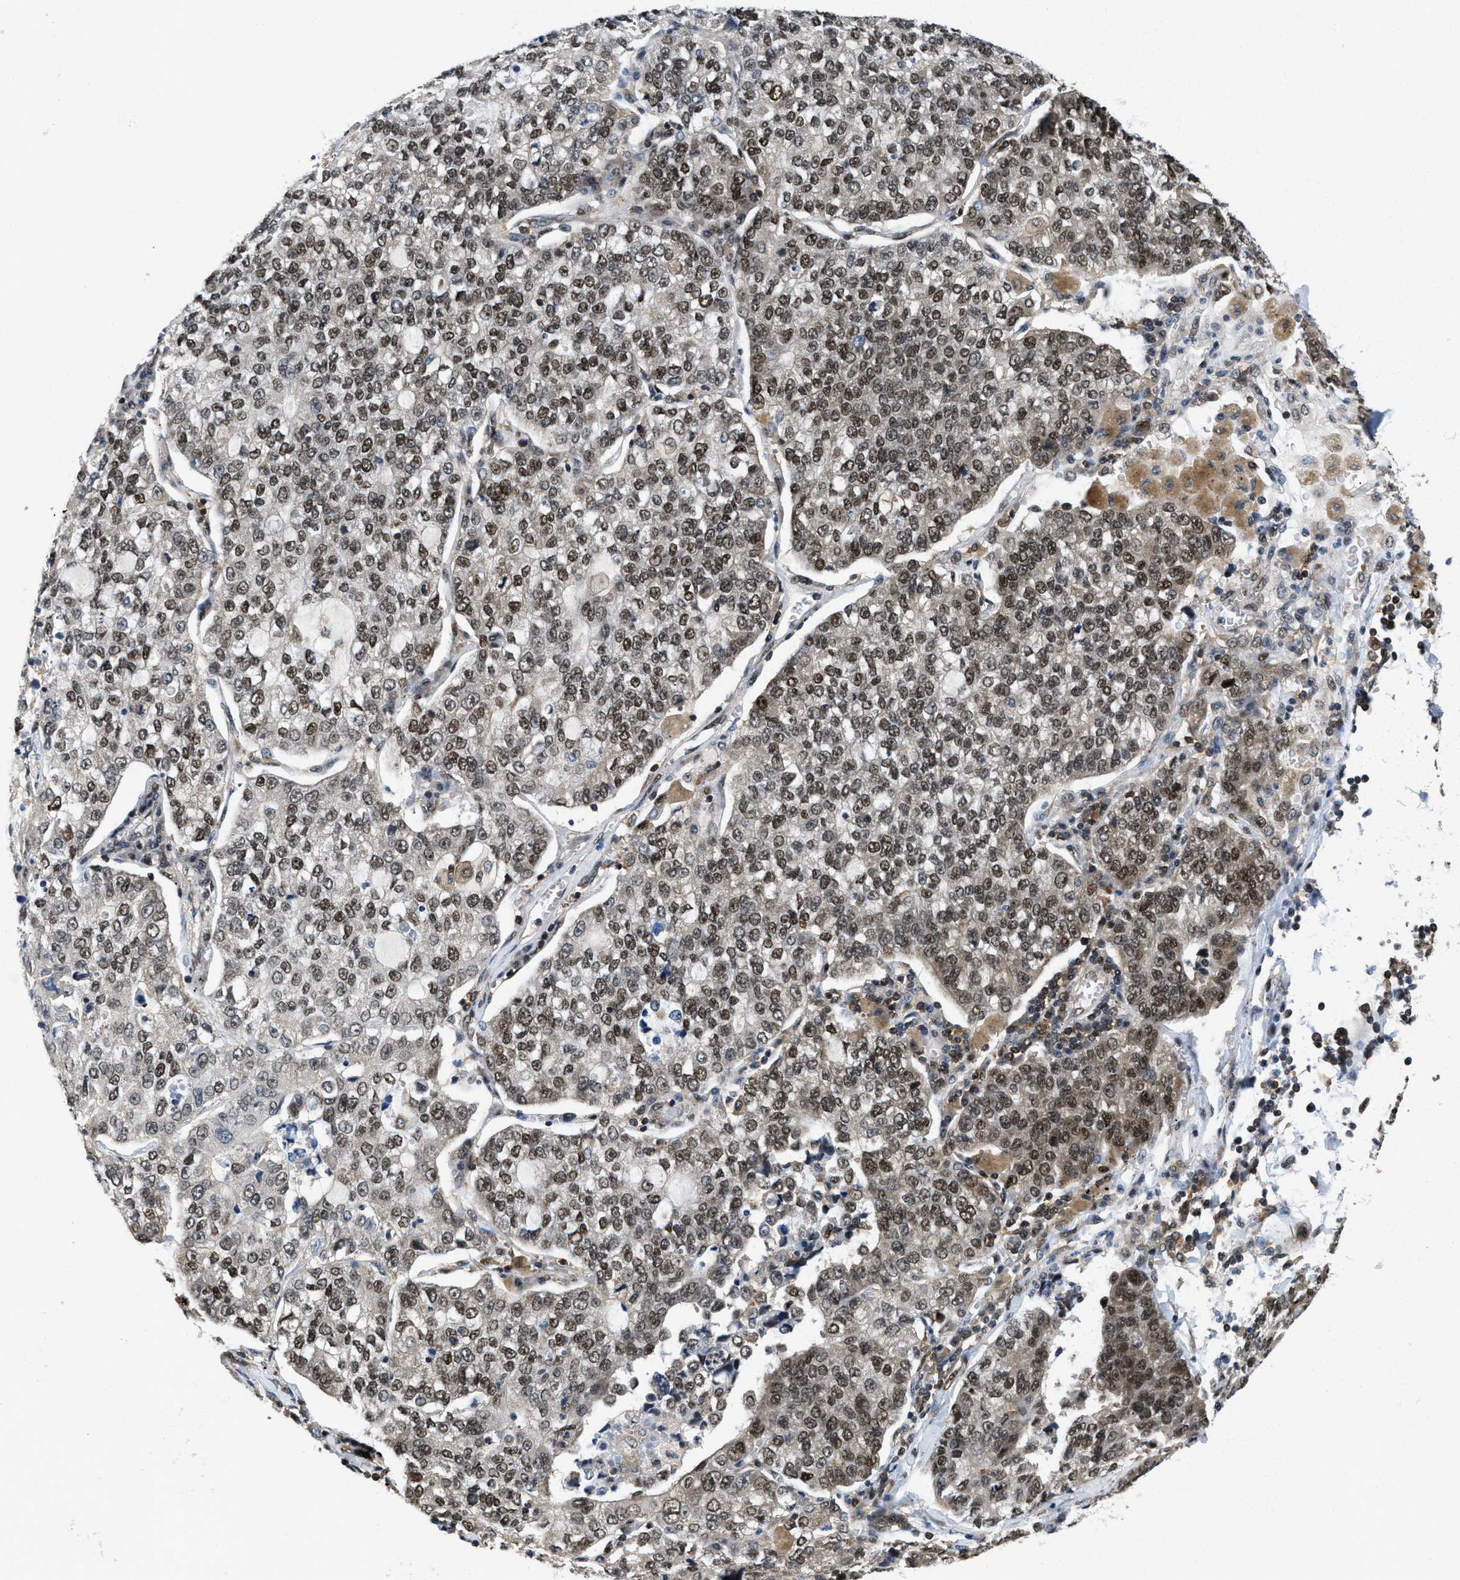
{"staining": {"intensity": "moderate", "quantity": "25%-75%", "location": "nuclear"}, "tissue": "lung cancer", "cell_type": "Tumor cells", "image_type": "cancer", "snomed": [{"axis": "morphology", "description": "Adenocarcinoma, NOS"}, {"axis": "topography", "description": "Lung"}], "caption": "Immunohistochemistry (IHC) (DAB (3,3'-diaminobenzidine)) staining of lung adenocarcinoma reveals moderate nuclear protein expression in about 25%-75% of tumor cells. The staining is performed using DAB (3,3'-diaminobenzidine) brown chromogen to label protein expression. The nuclei are counter-stained blue using hematoxylin.", "gene": "ATF7IP", "patient": {"sex": "male", "age": 49}}